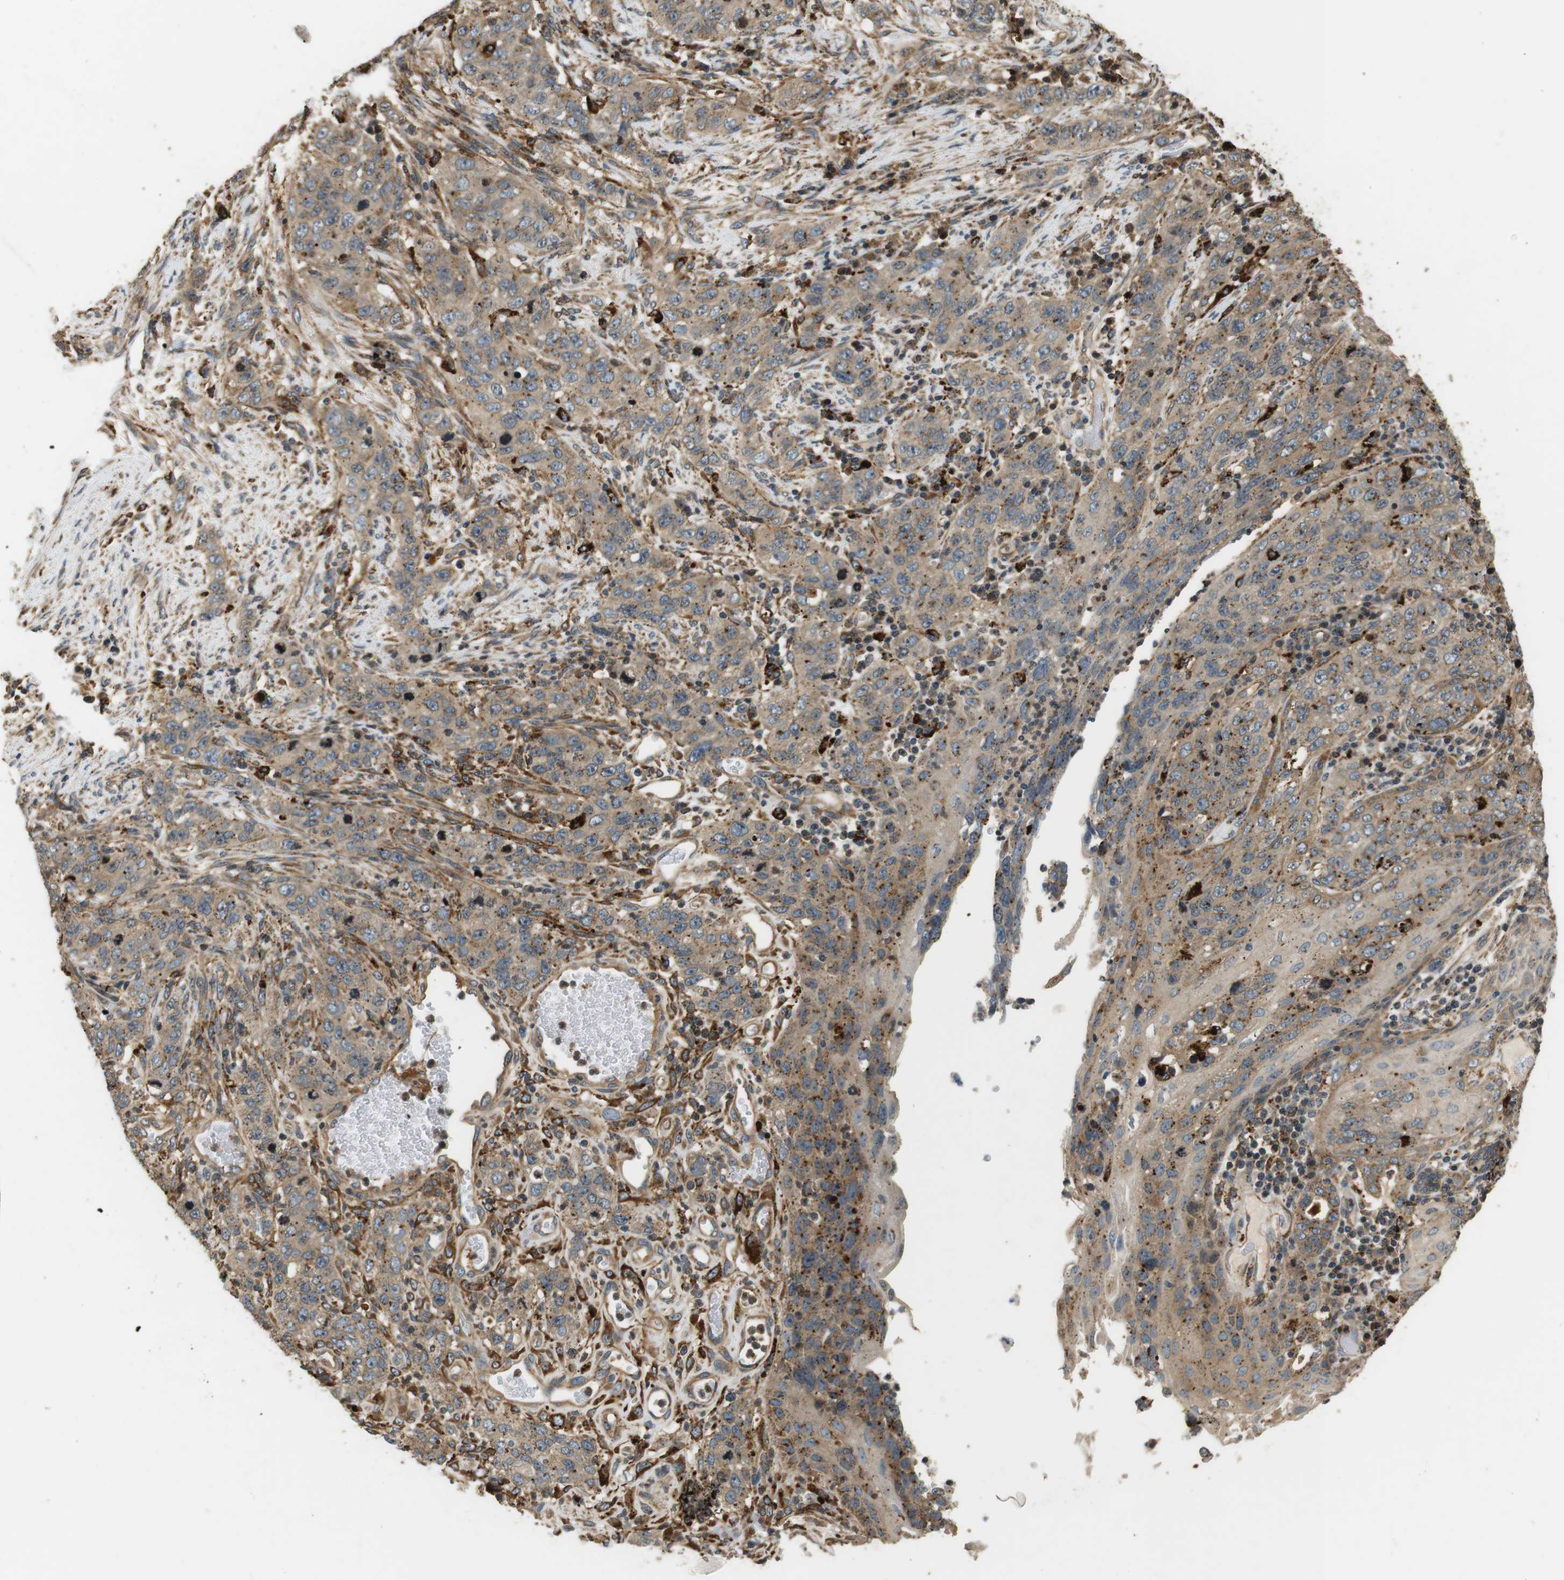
{"staining": {"intensity": "weak", "quantity": ">75%", "location": "cytoplasmic/membranous"}, "tissue": "stomach cancer", "cell_type": "Tumor cells", "image_type": "cancer", "snomed": [{"axis": "morphology", "description": "Adenocarcinoma, NOS"}, {"axis": "topography", "description": "Stomach"}], "caption": "This histopathology image demonstrates adenocarcinoma (stomach) stained with immunohistochemistry to label a protein in brown. The cytoplasmic/membranous of tumor cells show weak positivity for the protein. Nuclei are counter-stained blue.", "gene": "TXNRD1", "patient": {"sex": "male", "age": 48}}